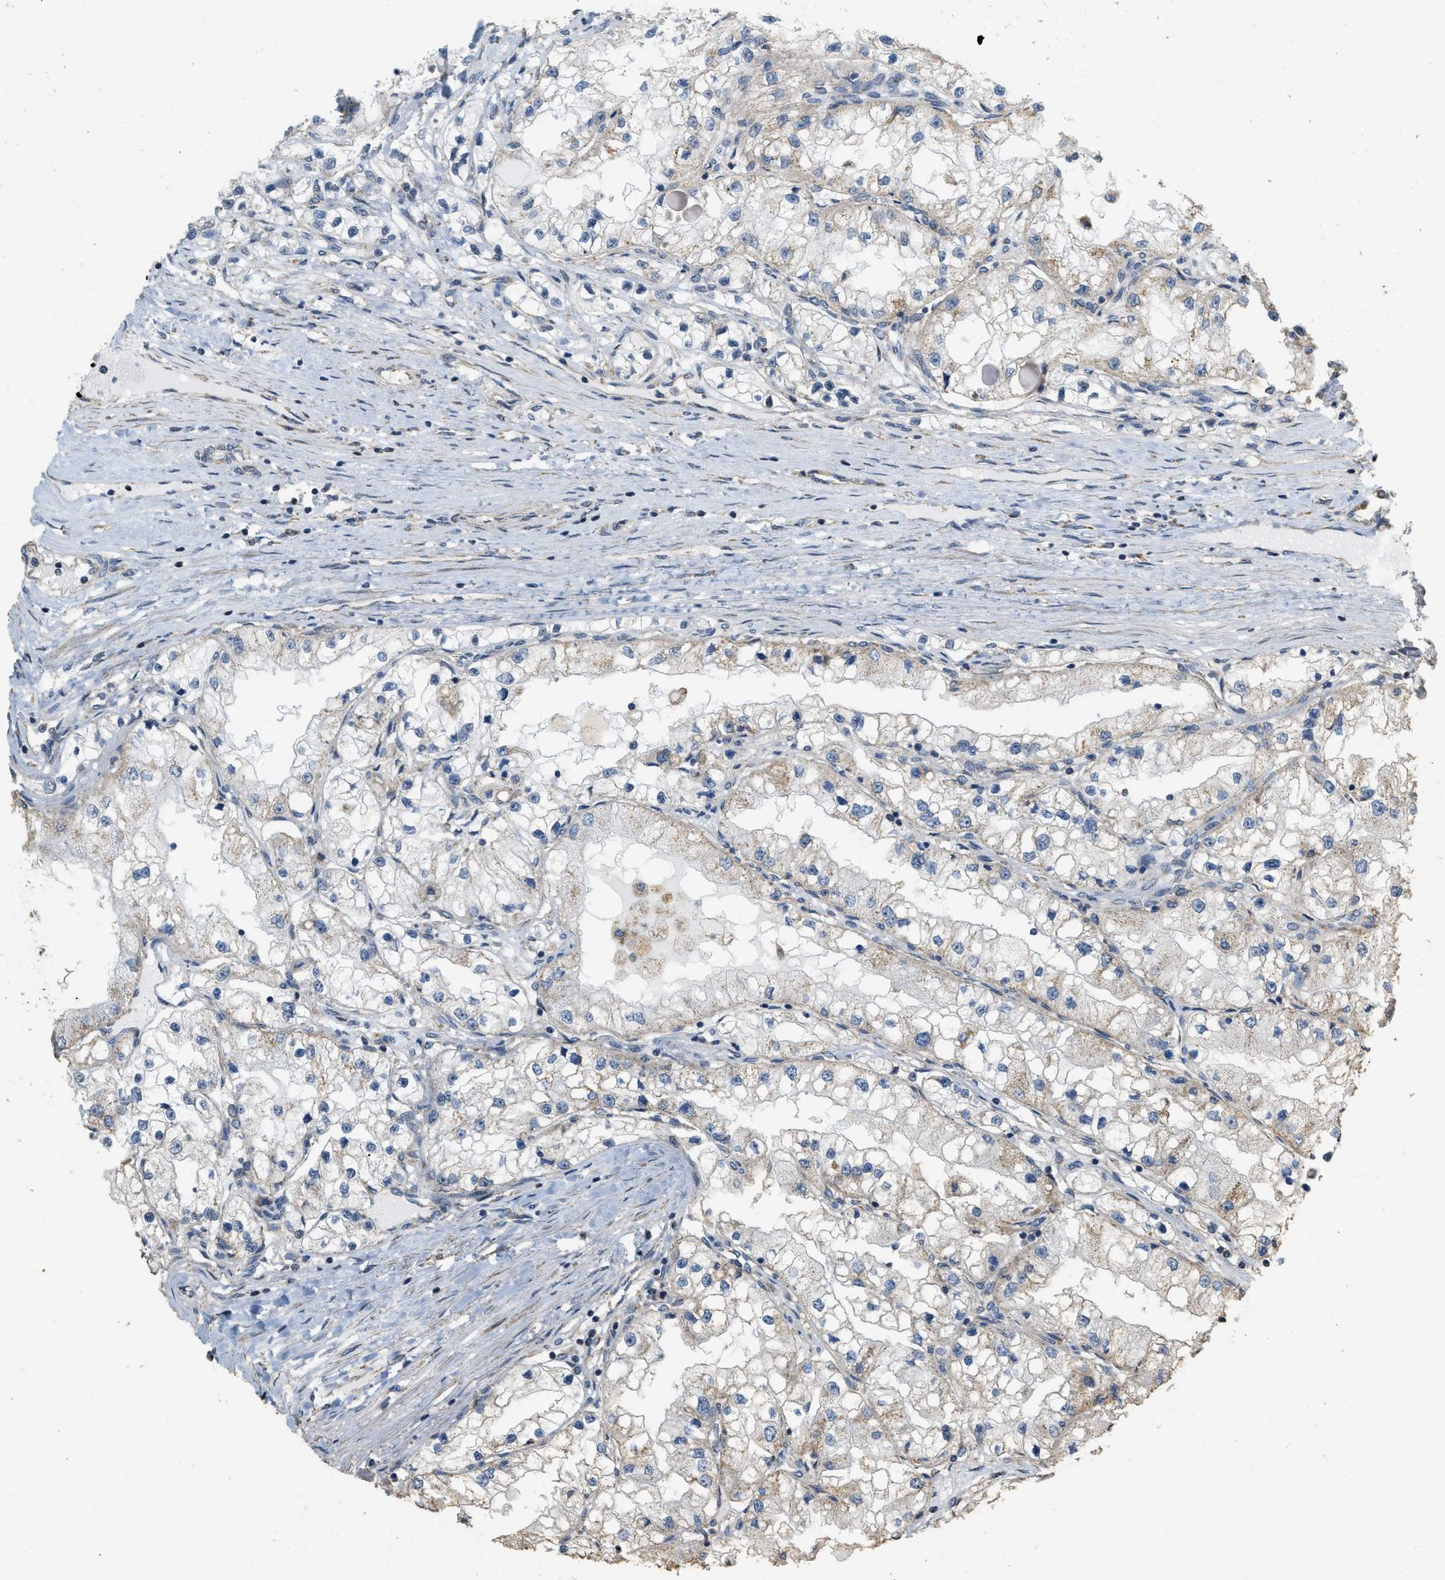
{"staining": {"intensity": "weak", "quantity": "25%-75%", "location": "cytoplasmic/membranous"}, "tissue": "renal cancer", "cell_type": "Tumor cells", "image_type": "cancer", "snomed": [{"axis": "morphology", "description": "Adenocarcinoma, NOS"}, {"axis": "topography", "description": "Kidney"}], "caption": "A photomicrograph of adenocarcinoma (renal) stained for a protein shows weak cytoplasmic/membranous brown staining in tumor cells.", "gene": "KCNA4", "patient": {"sex": "male", "age": 68}}